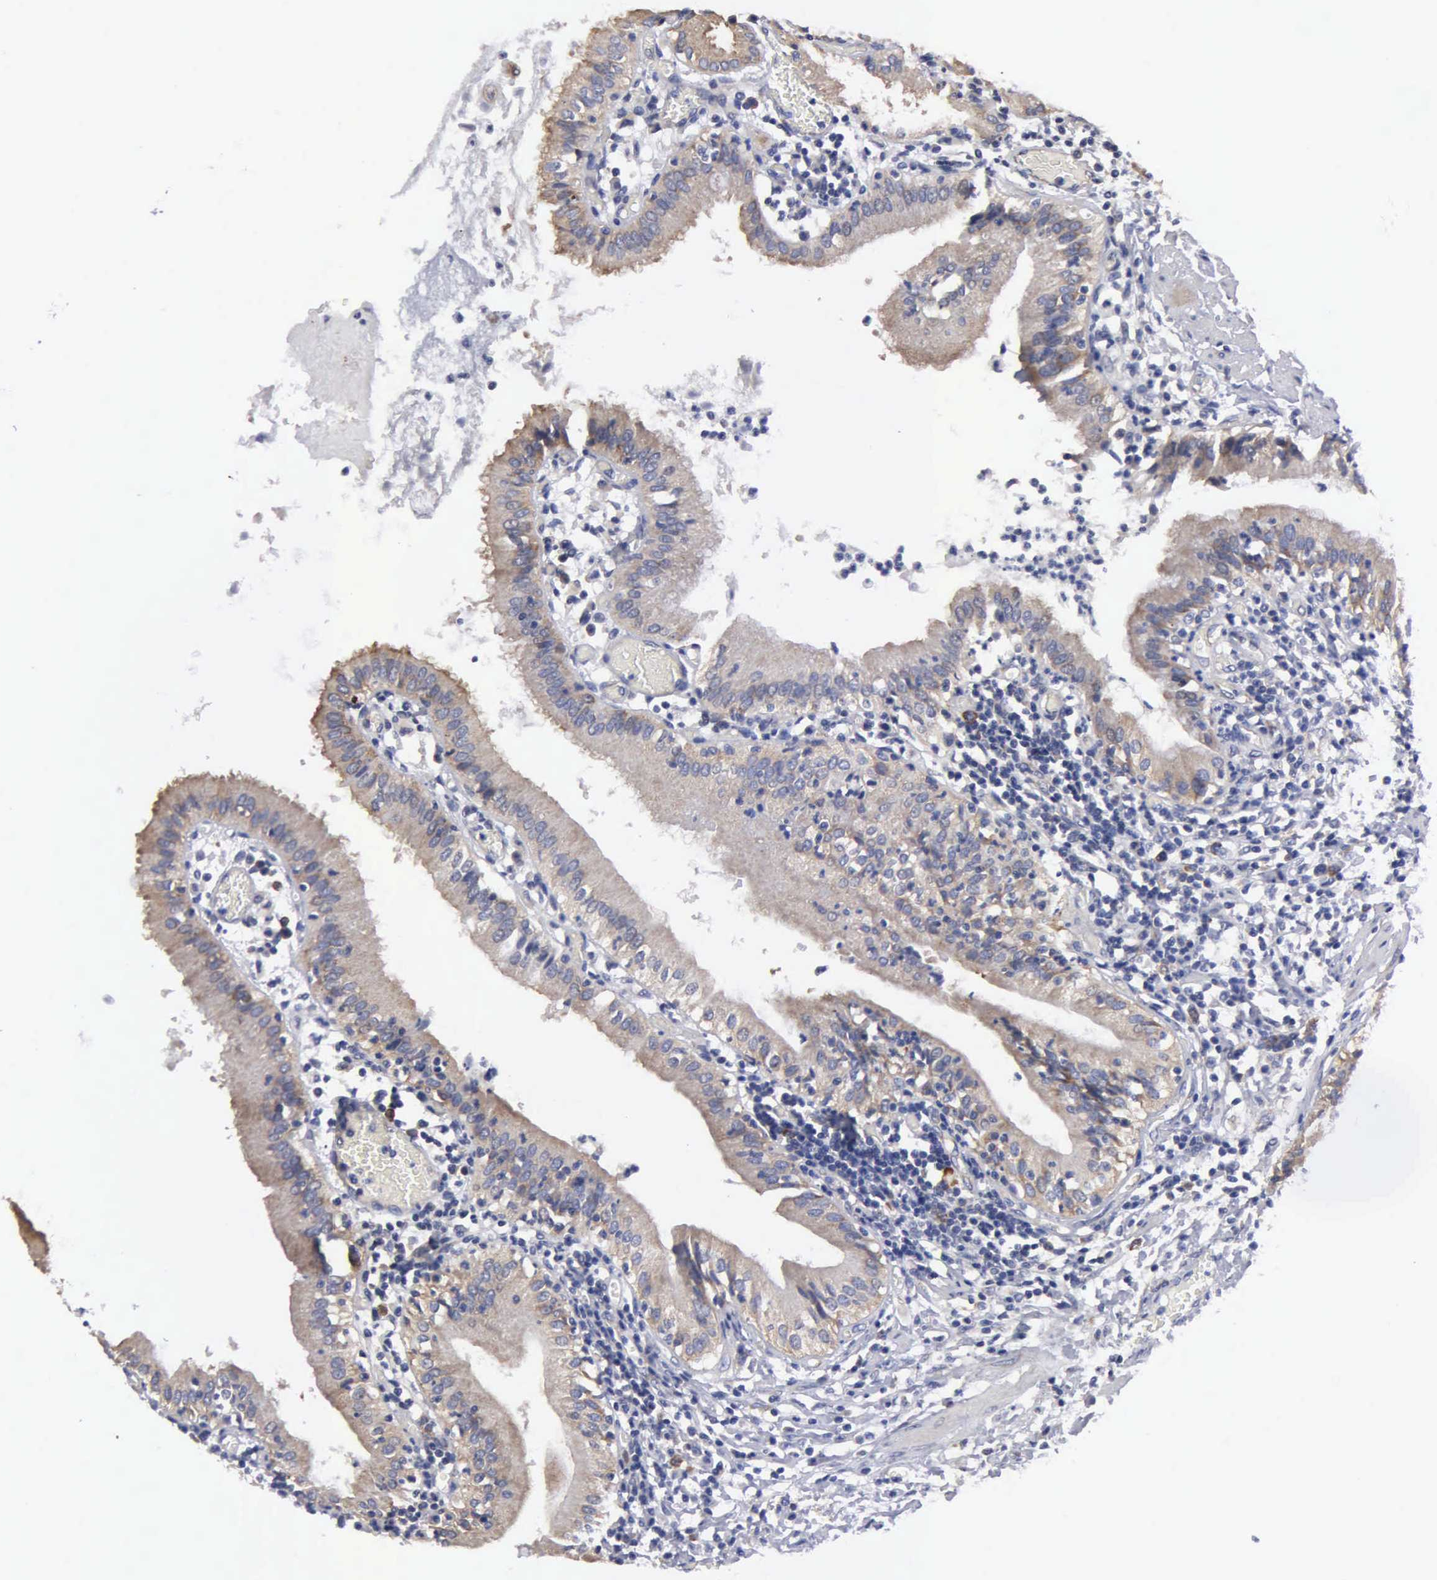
{"staining": {"intensity": "moderate", "quantity": "<25%", "location": "cytoplasmic/membranous"}, "tissue": "gallbladder", "cell_type": "Glandular cells", "image_type": "normal", "snomed": [{"axis": "morphology", "description": "Normal tissue, NOS"}, {"axis": "topography", "description": "Gallbladder"}], "caption": "The immunohistochemical stain highlights moderate cytoplasmic/membranous staining in glandular cells of normal gallbladder. (Stains: DAB (3,3'-diaminobenzidine) in brown, nuclei in blue, Microscopy: brightfield microscopy at high magnification).", "gene": "TXLNG", "patient": {"sex": "male", "age": 58}}